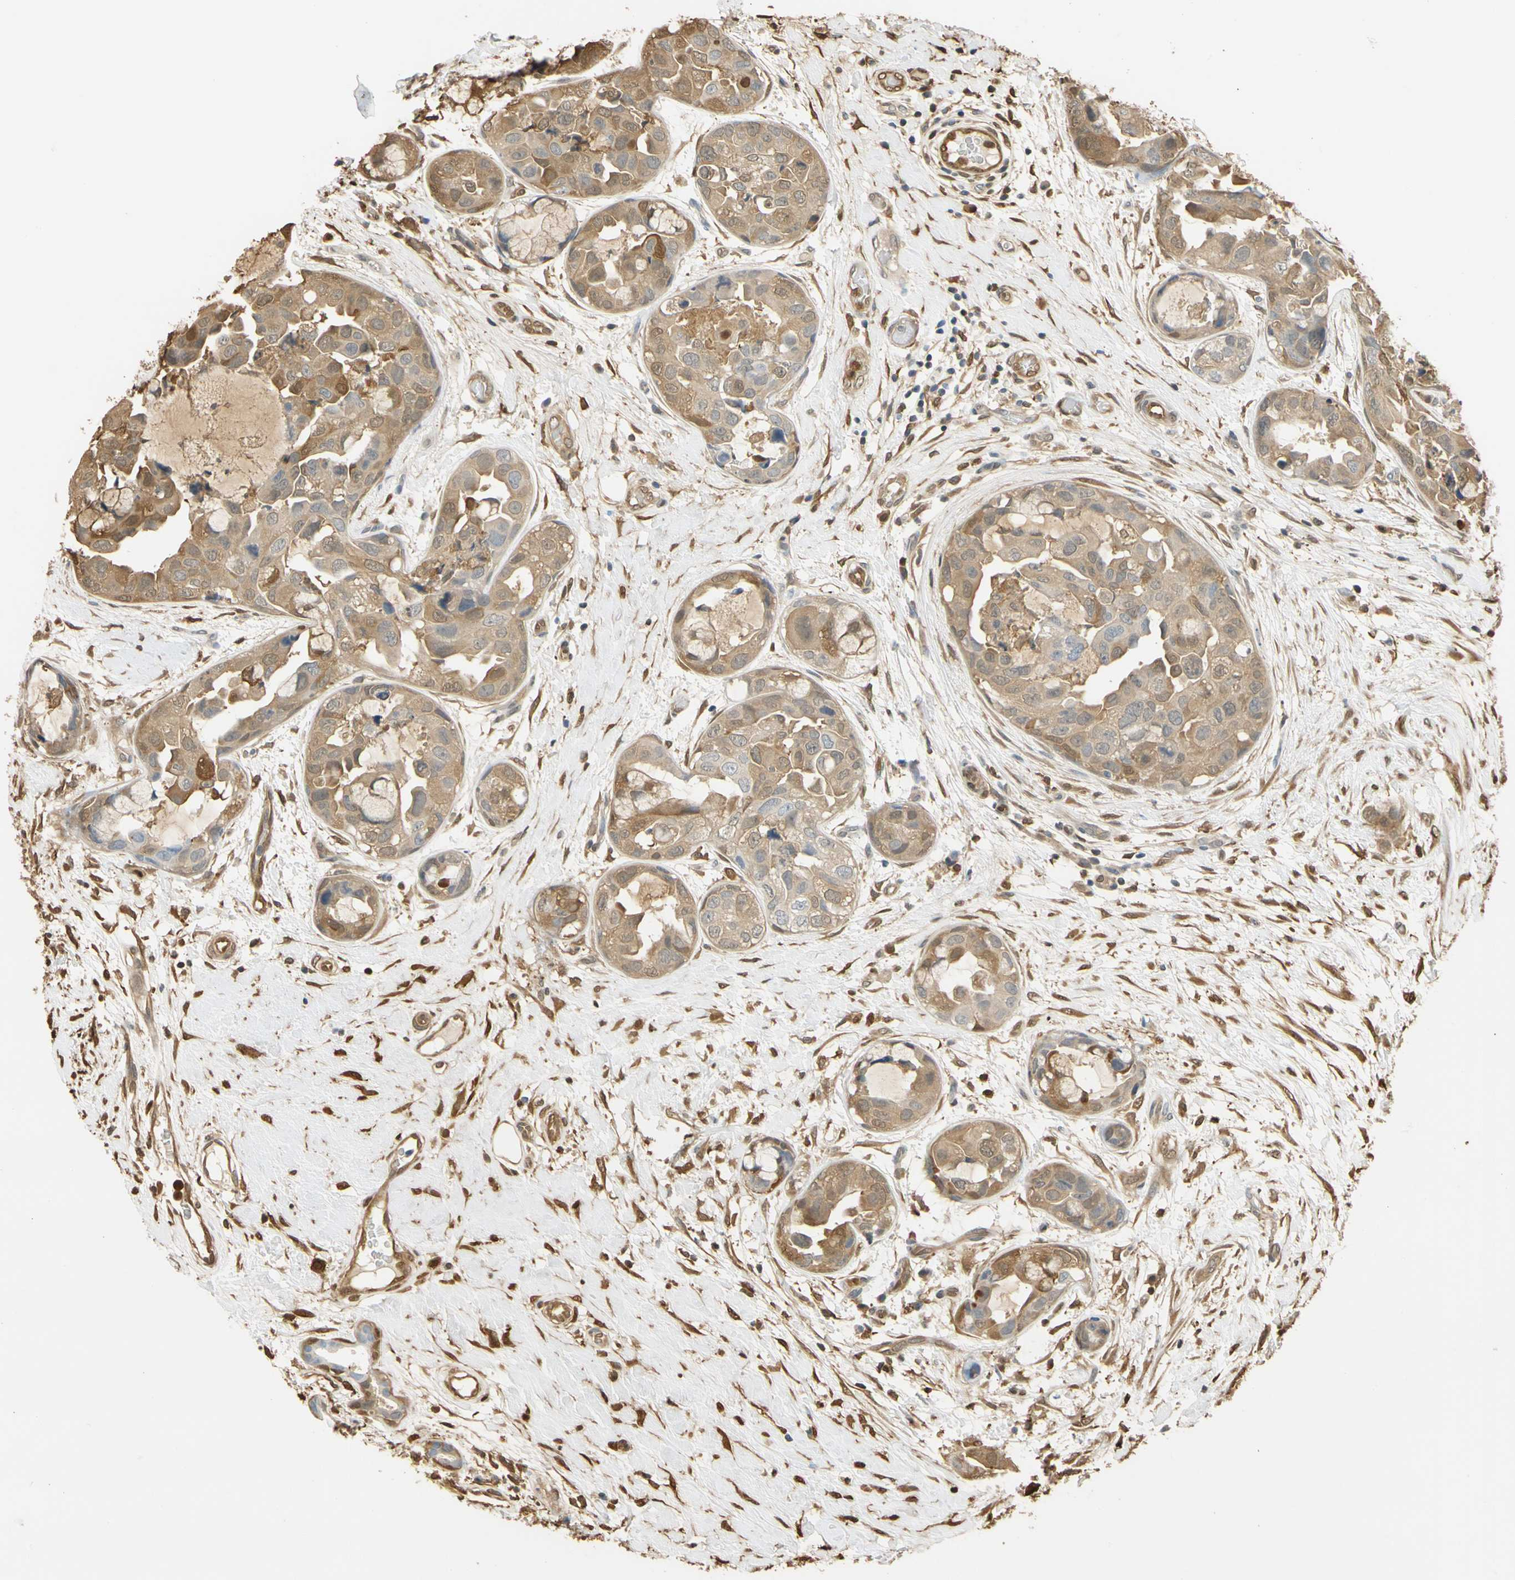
{"staining": {"intensity": "moderate", "quantity": ">75%", "location": "cytoplasmic/membranous"}, "tissue": "breast cancer", "cell_type": "Tumor cells", "image_type": "cancer", "snomed": [{"axis": "morphology", "description": "Duct carcinoma"}, {"axis": "topography", "description": "Breast"}], "caption": "This image shows immunohistochemistry (IHC) staining of breast cancer (intraductal carcinoma), with medium moderate cytoplasmic/membranous expression in approximately >75% of tumor cells.", "gene": "S100A6", "patient": {"sex": "female", "age": 40}}